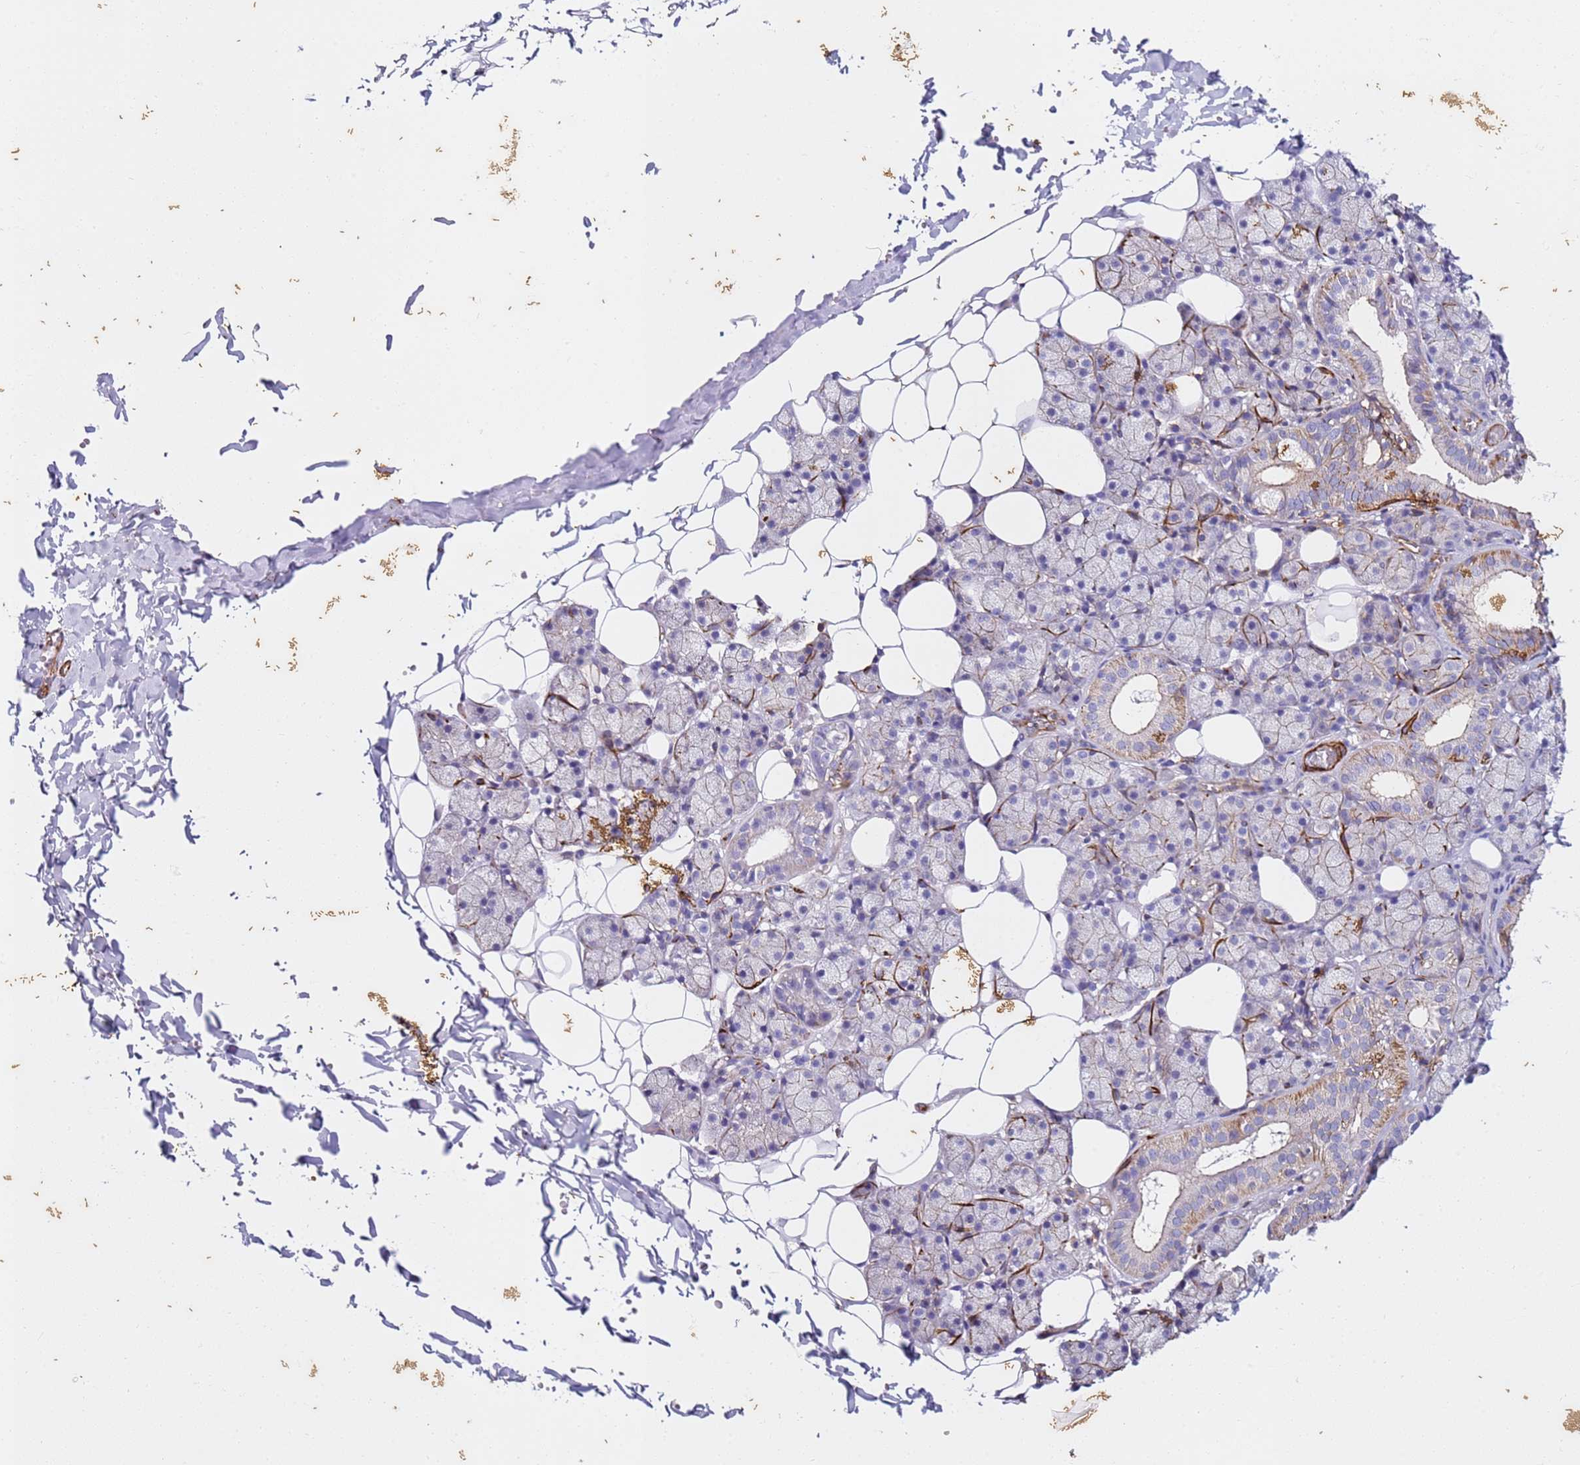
{"staining": {"intensity": "moderate", "quantity": "<25%", "location": "cytoplasmic/membranous"}, "tissue": "salivary gland", "cell_type": "Glandular cells", "image_type": "normal", "snomed": [{"axis": "morphology", "description": "Normal tissue, NOS"}, {"axis": "topography", "description": "Salivary gland"}], "caption": "Brown immunohistochemical staining in normal human salivary gland reveals moderate cytoplasmic/membranous staining in about <25% of glandular cells.", "gene": "ZNF671", "patient": {"sex": "female", "age": 33}}